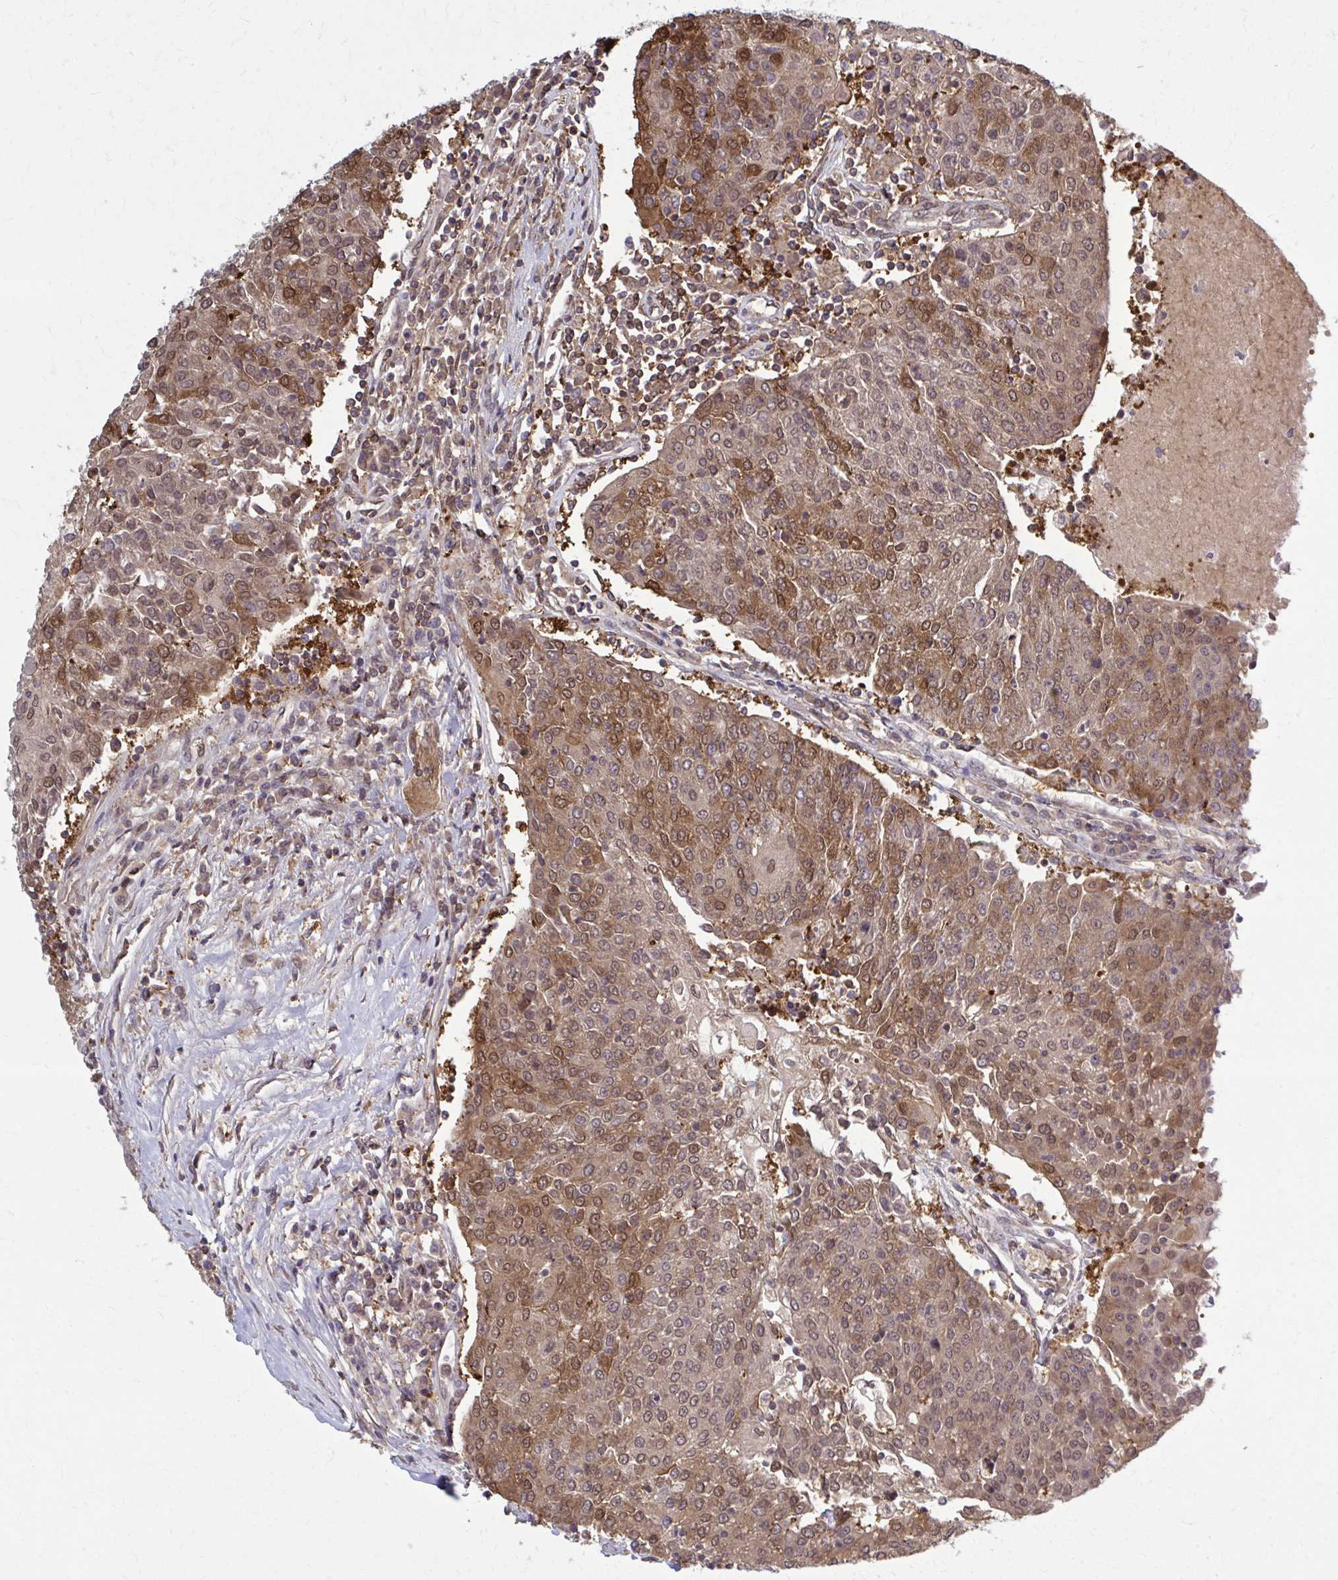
{"staining": {"intensity": "moderate", "quantity": "25%-75%", "location": "cytoplasmic/membranous"}, "tissue": "urothelial cancer", "cell_type": "Tumor cells", "image_type": "cancer", "snomed": [{"axis": "morphology", "description": "Urothelial carcinoma, High grade"}, {"axis": "topography", "description": "Urinary bladder"}], "caption": "Immunohistochemistry of human urothelial carcinoma (high-grade) exhibits medium levels of moderate cytoplasmic/membranous expression in approximately 25%-75% of tumor cells. Using DAB (brown) and hematoxylin (blue) stains, captured at high magnification using brightfield microscopy.", "gene": "MDH1", "patient": {"sex": "female", "age": 85}}